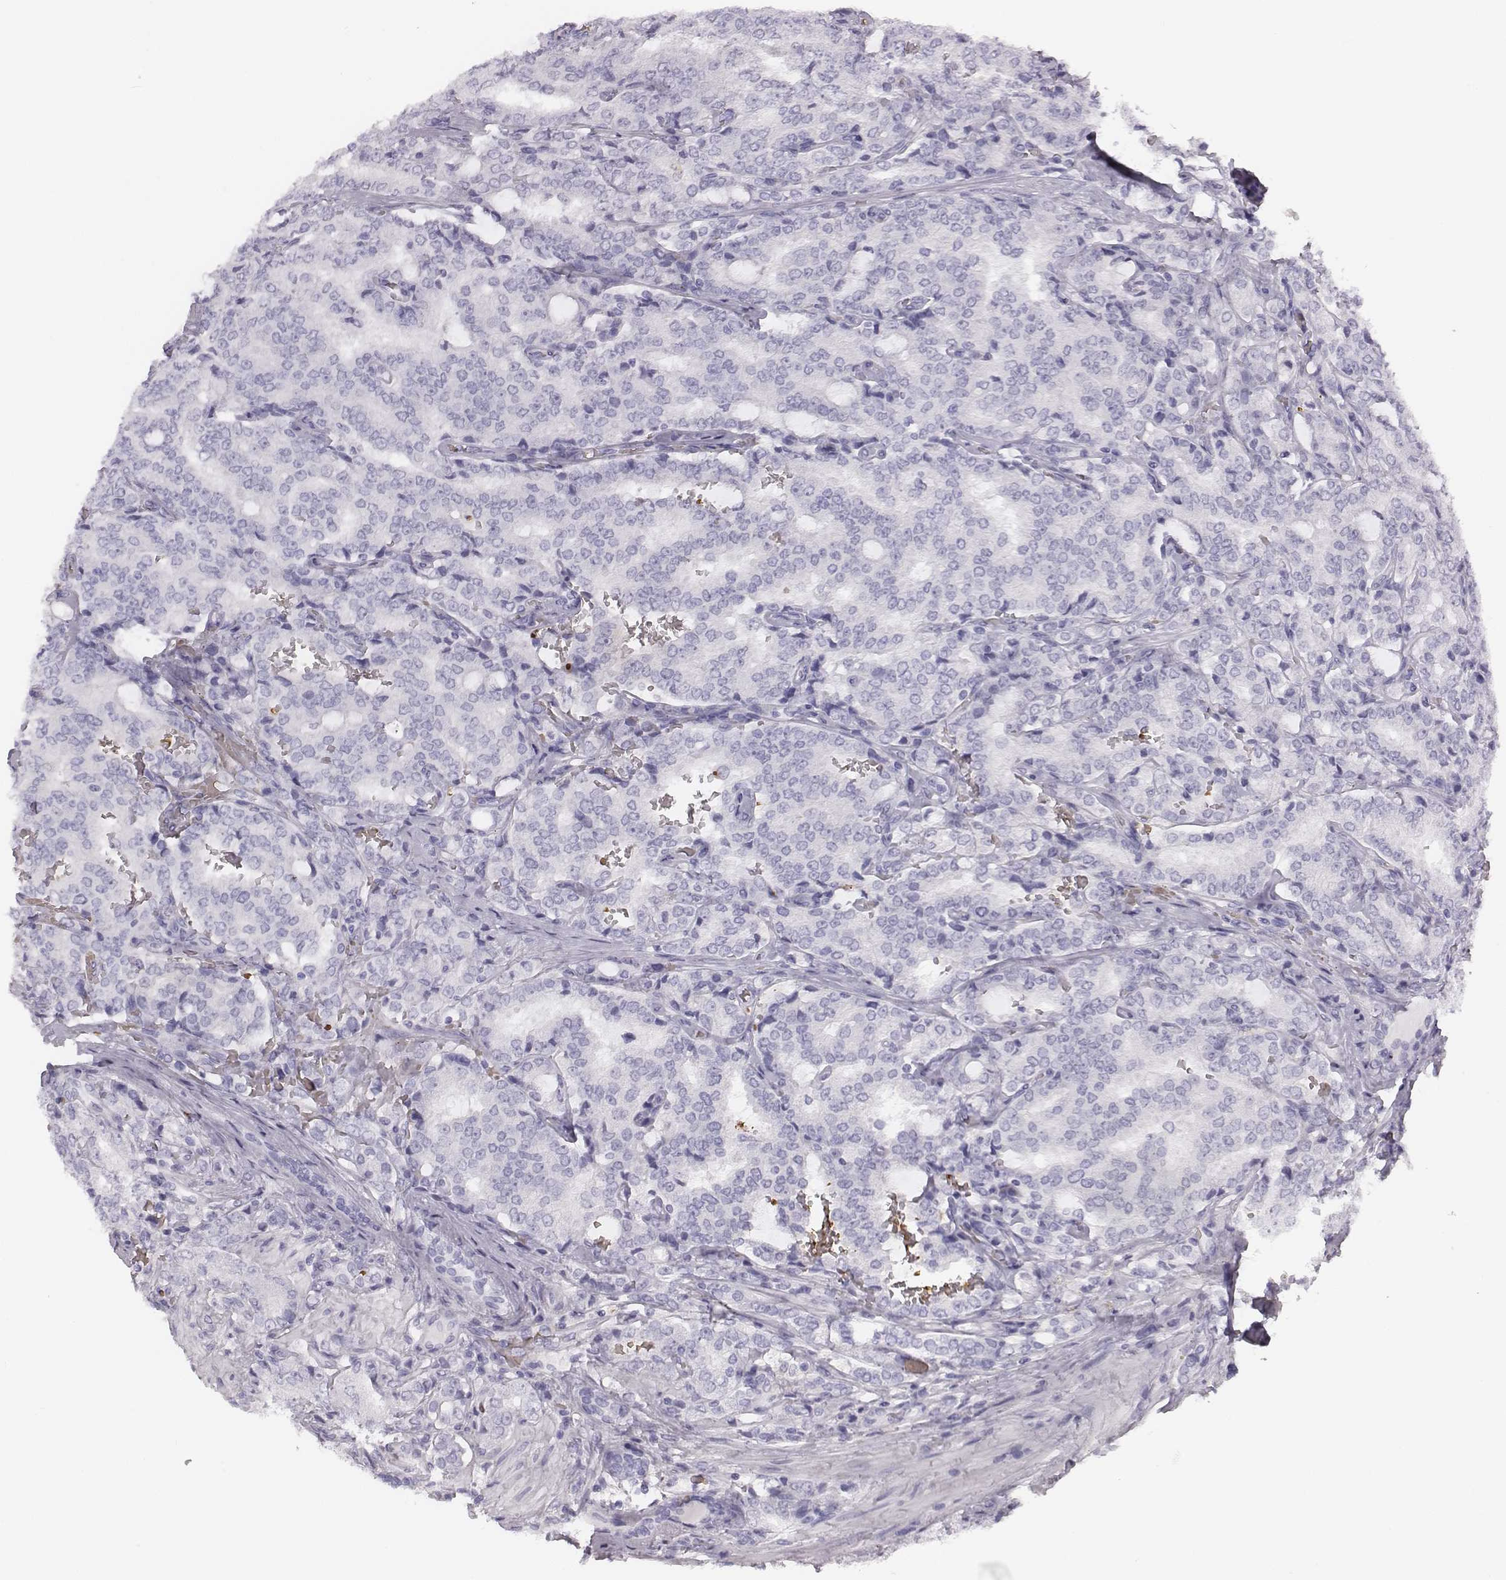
{"staining": {"intensity": "negative", "quantity": "none", "location": "none"}, "tissue": "prostate cancer", "cell_type": "Tumor cells", "image_type": "cancer", "snomed": [{"axis": "morphology", "description": "Adenocarcinoma, NOS"}, {"axis": "topography", "description": "Prostate"}], "caption": "Immunohistochemistry histopathology image of prostate adenocarcinoma stained for a protein (brown), which displays no positivity in tumor cells.", "gene": "HBZ", "patient": {"sex": "male", "age": 65}}